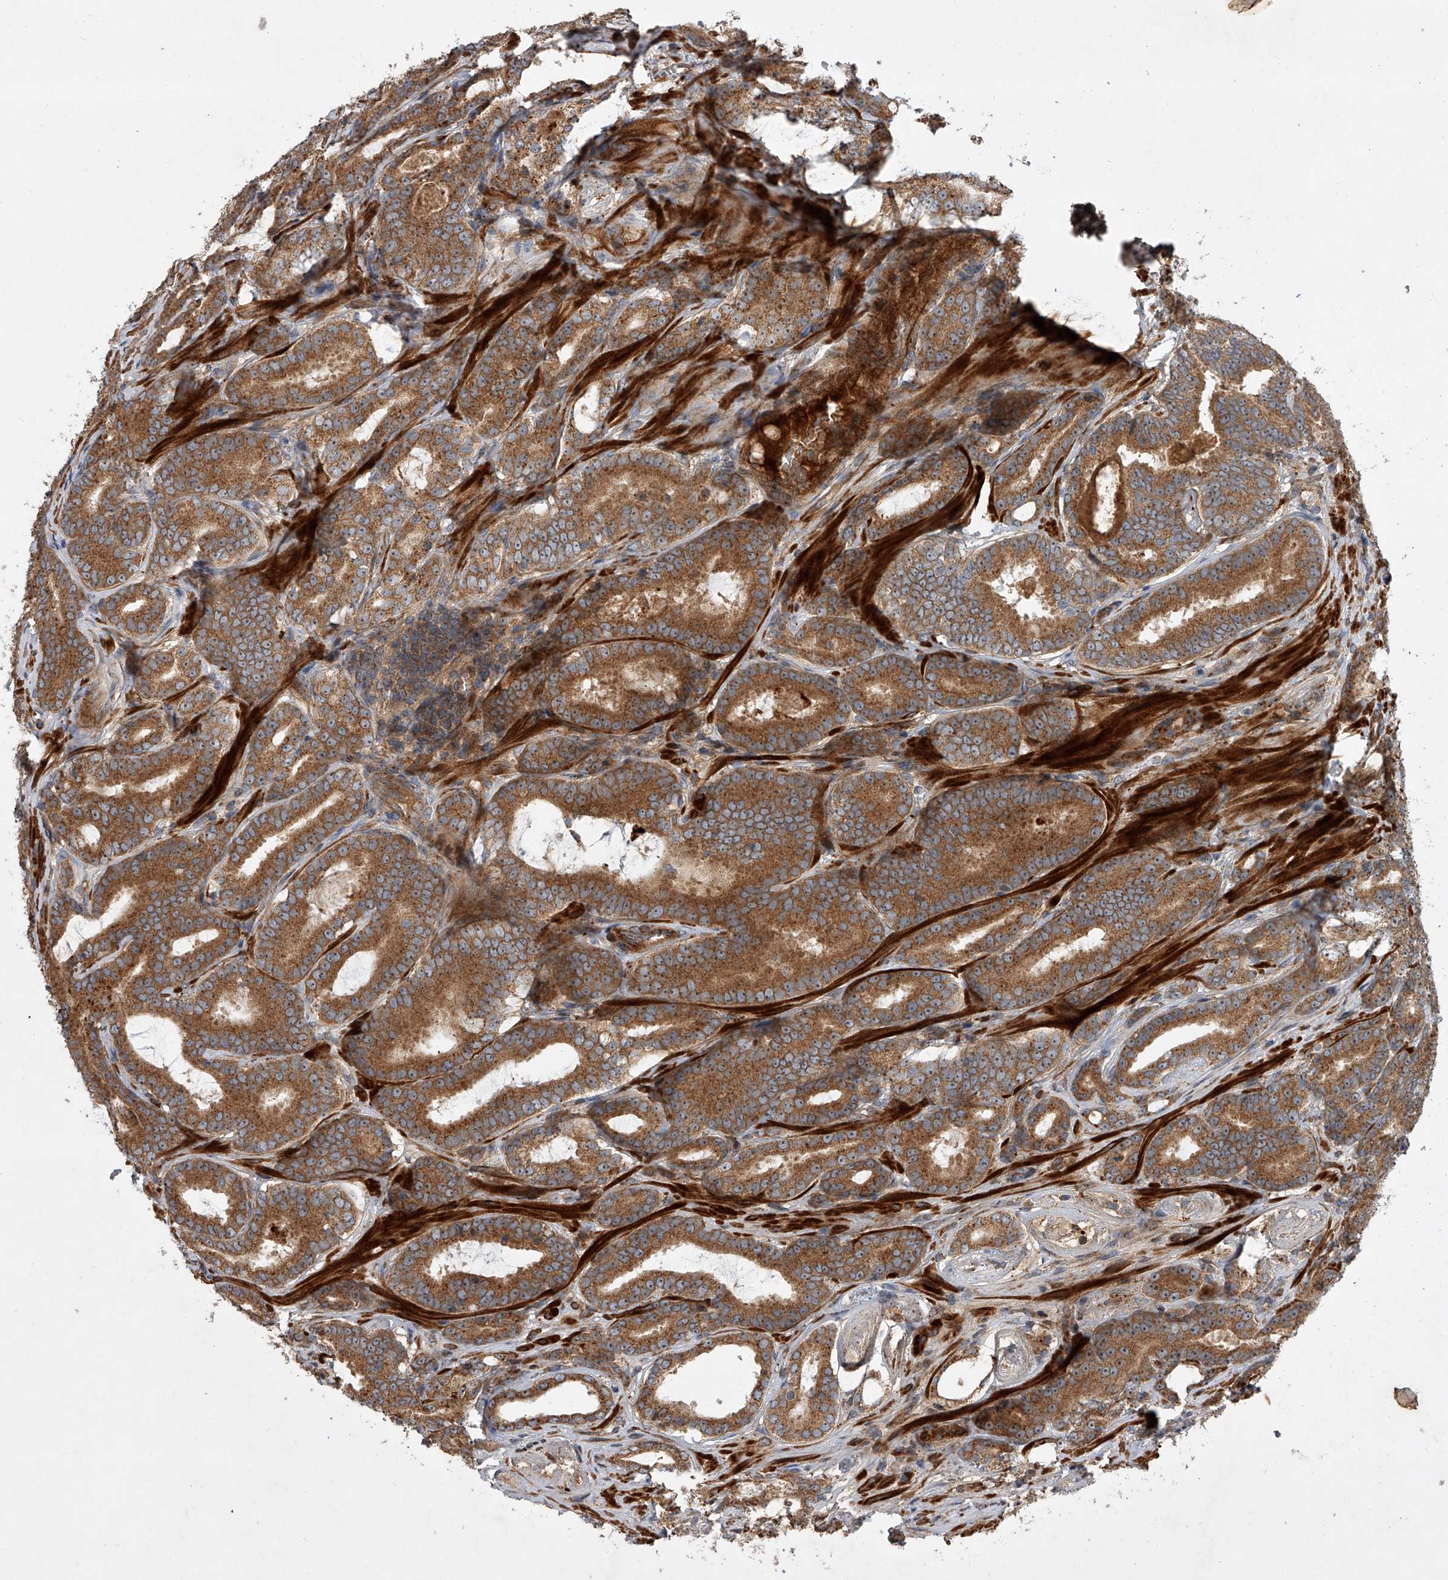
{"staining": {"intensity": "strong", "quantity": ">75%", "location": "cytoplasmic/membranous"}, "tissue": "prostate cancer", "cell_type": "Tumor cells", "image_type": "cancer", "snomed": [{"axis": "morphology", "description": "Adenocarcinoma, High grade"}, {"axis": "topography", "description": "Prostate"}], "caption": "The image exhibits a brown stain indicating the presence of a protein in the cytoplasmic/membranous of tumor cells in prostate cancer.", "gene": "USP47", "patient": {"sex": "male", "age": 66}}